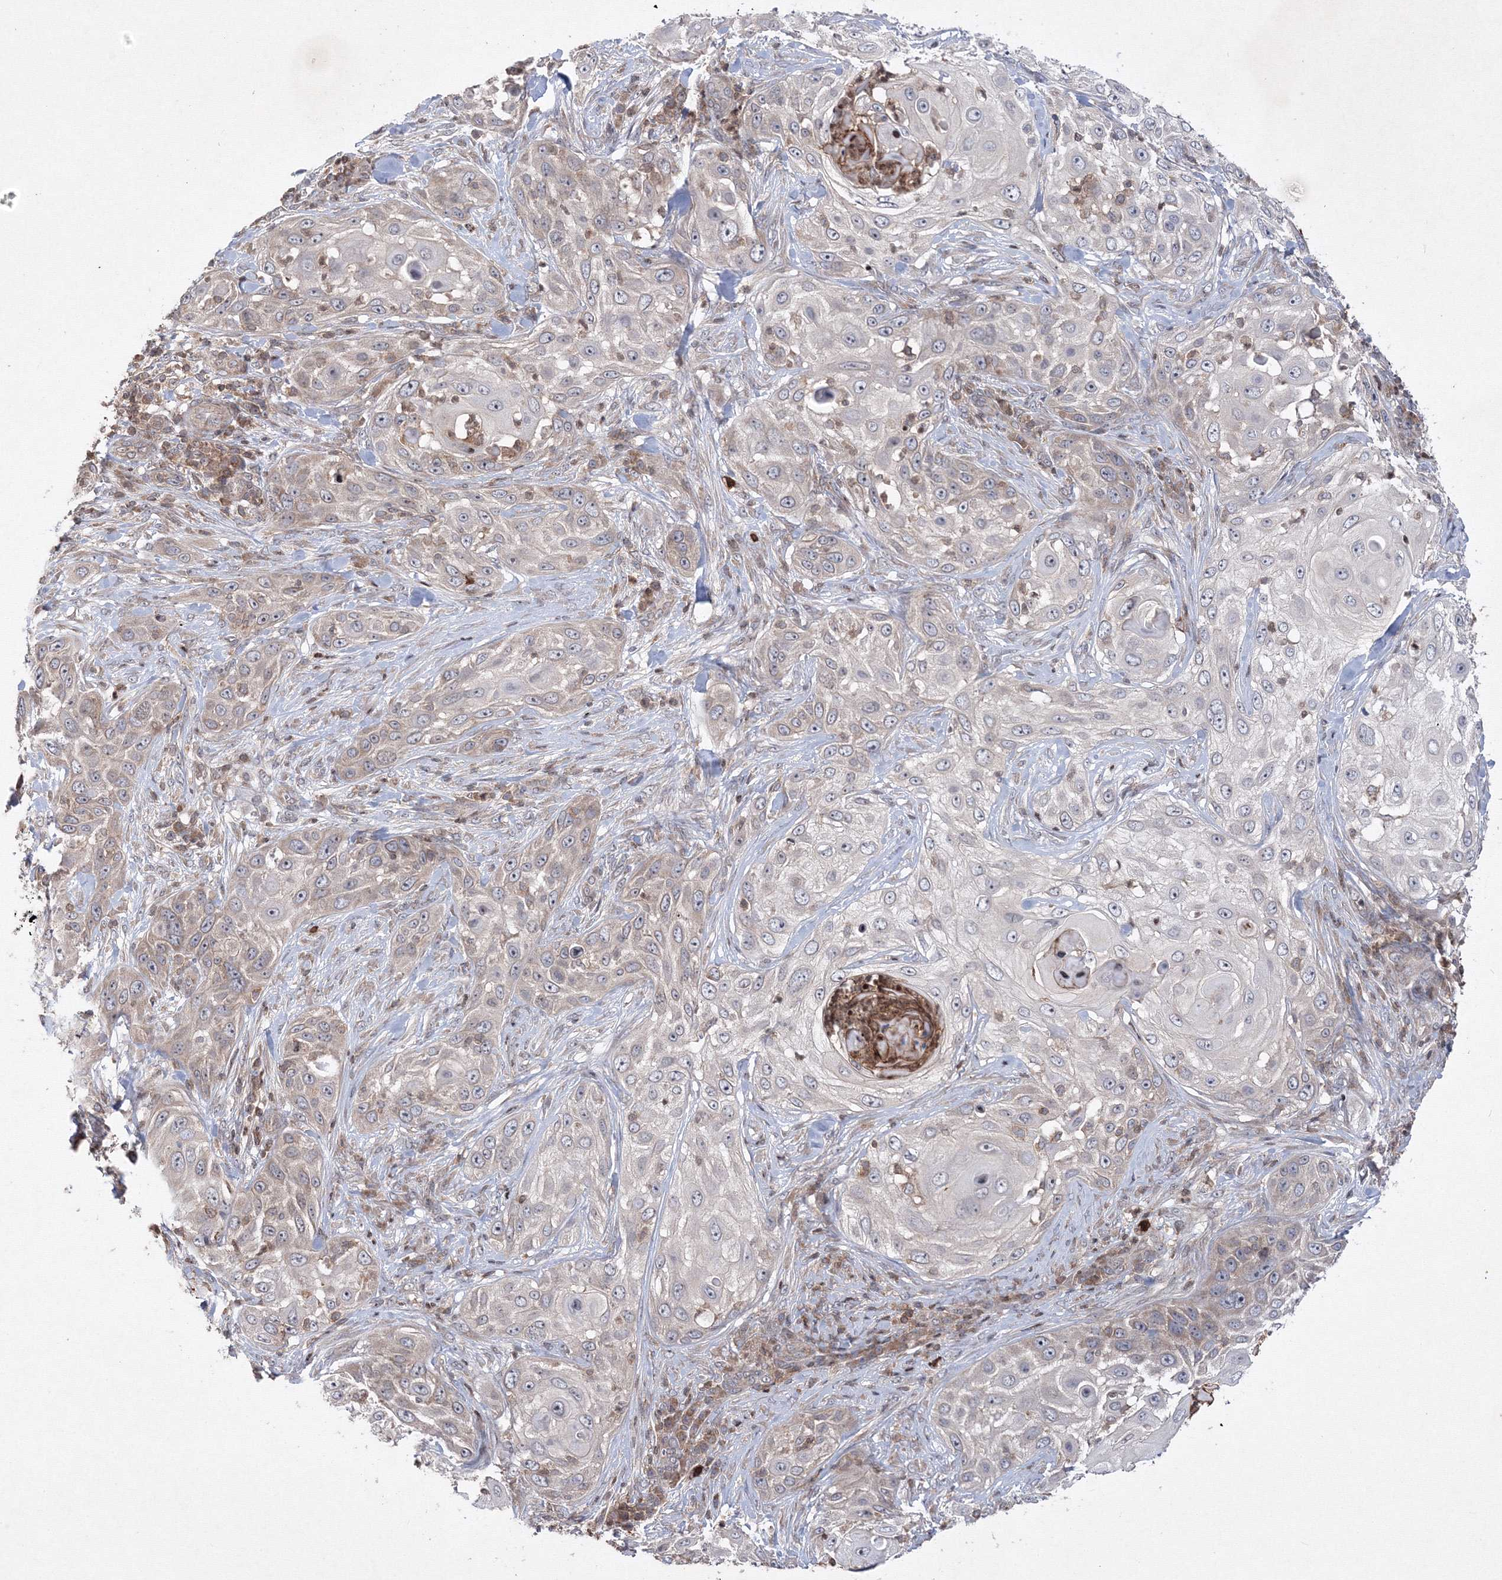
{"staining": {"intensity": "weak", "quantity": "25%-75%", "location": "cytoplasmic/membranous"}, "tissue": "skin cancer", "cell_type": "Tumor cells", "image_type": "cancer", "snomed": [{"axis": "morphology", "description": "Squamous cell carcinoma, NOS"}, {"axis": "topography", "description": "Skin"}], "caption": "Brown immunohistochemical staining in skin cancer (squamous cell carcinoma) reveals weak cytoplasmic/membranous expression in about 25%-75% of tumor cells. (DAB IHC with brightfield microscopy, high magnification).", "gene": "MKRN2", "patient": {"sex": "female", "age": 44}}